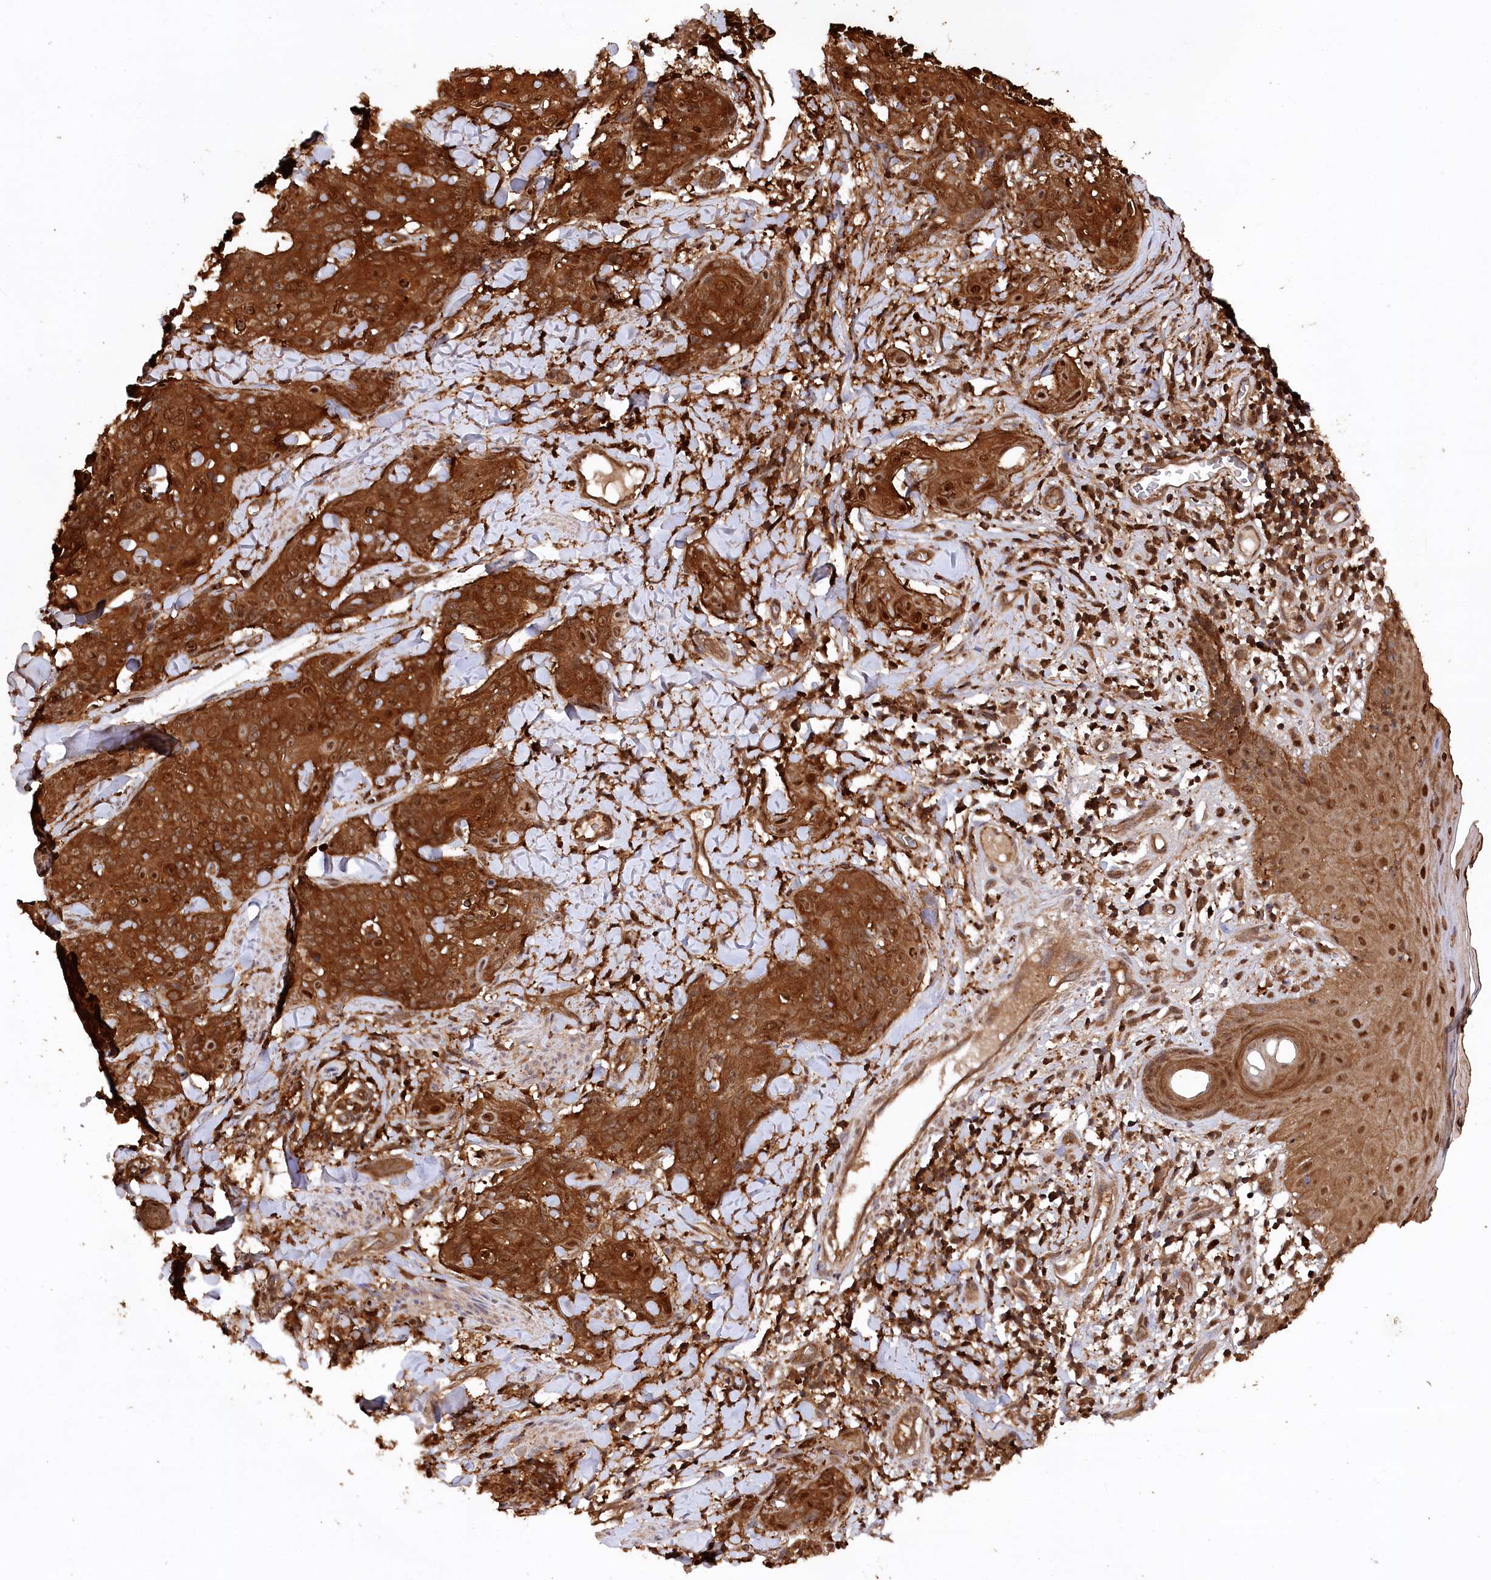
{"staining": {"intensity": "strong", "quantity": ">75%", "location": "cytoplasmic/membranous"}, "tissue": "skin cancer", "cell_type": "Tumor cells", "image_type": "cancer", "snomed": [{"axis": "morphology", "description": "Squamous cell carcinoma, NOS"}, {"axis": "topography", "description": "Skin"}, {"axis": "topography", "description": "Vulva"}], "caption": "Protein expression by immunohistochemistry shows strong cytoplasmic/membranous positivity in about >75% of tumor cells in squamous cell carcinoma (skin).", "gene": "LSG1", "patient": {"sex": "female", "age": 85}}